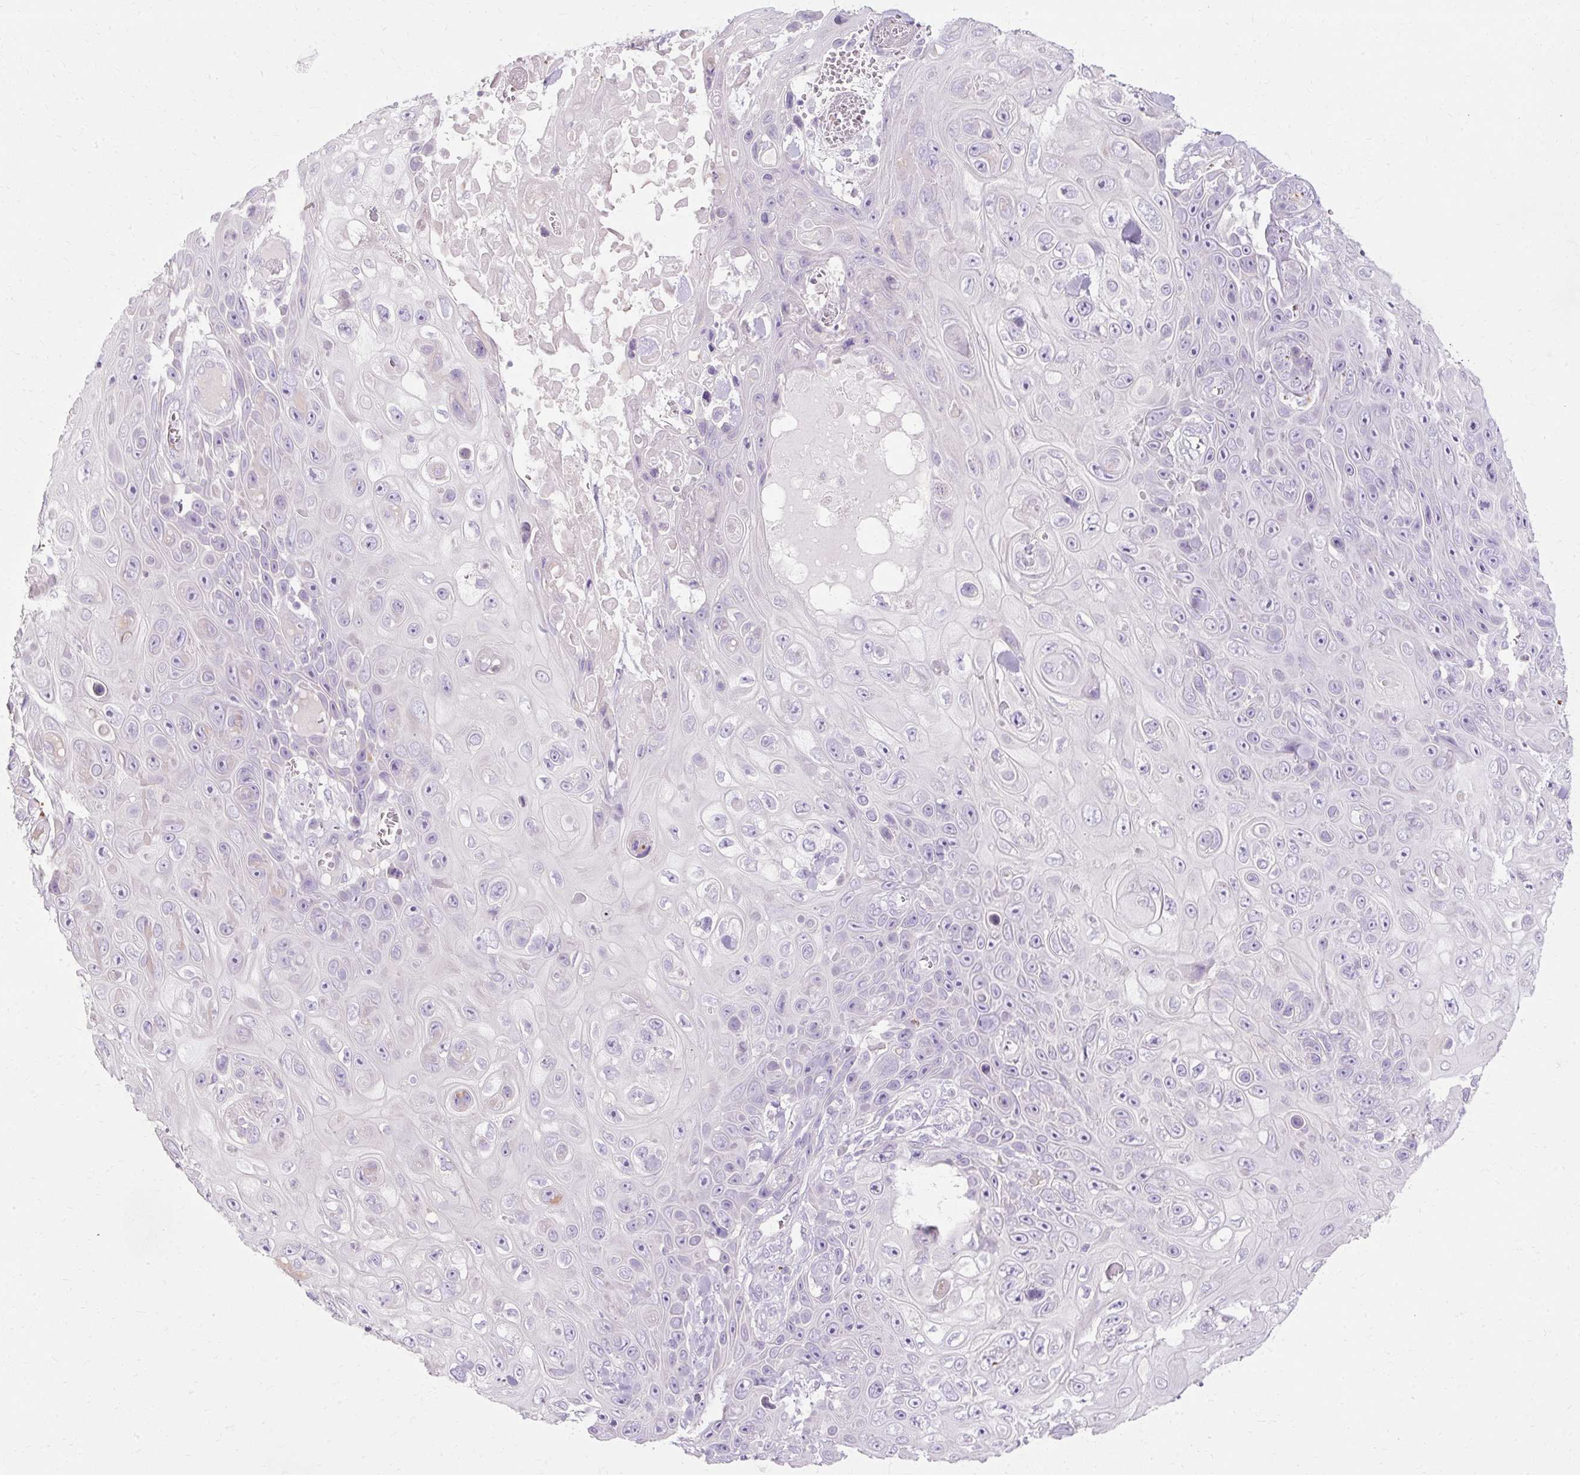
{"staining": {"intensity": "negative", "quantity": "none", "location": "none"}, "tissue": "skin cancer", "cell_type": "Tumor cells", "image_type": "cancer", "snomed": [{"axis": "morphology", "description": "Squamous cell carcinoma, NOS"}, {"axis": "topography", "description": "Skin"}], "caption": "This is an immunohistochemistry (IHC) photomicrograph of human skin cancer (squamous cell carcinoma). There is no positivity in tumor cells.", "gene": "HSD11B1", "patient": {"sex": "male", "age": 82}}